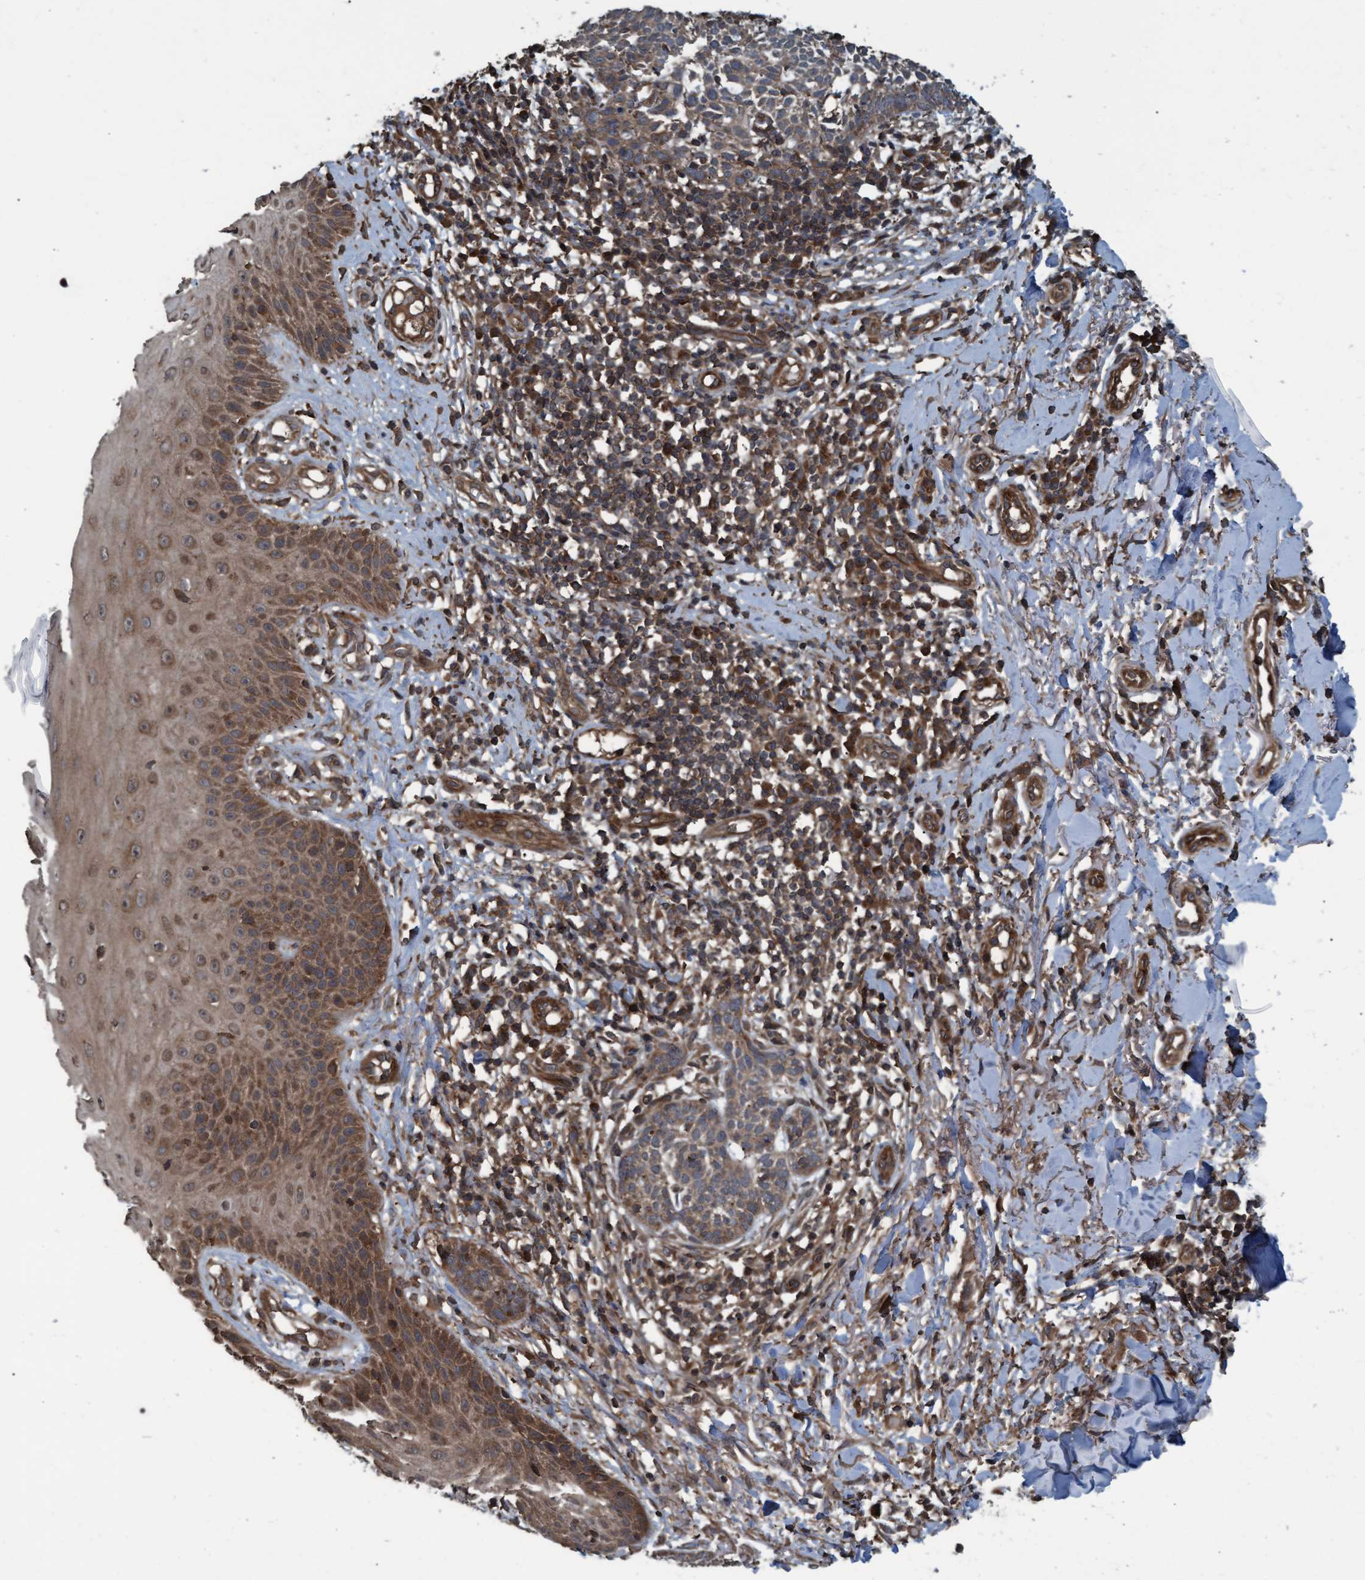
{"staining": {"intensity": "moderate", "quantity": ">75%", "location": "cytoplasmic/membranous"}, "tissue": "skin cancer", "cell_type": "Tumor cells", "image_type": "cancer", "snomed": [{"axis": "morphology", "description": "Normal tissue, NOS"}, {"axis": "morphology", "description": "Basal cell carcinoma"}, {"axis": "topography", "description": "Skin"}], "caption": "A brown stain shows moderate cytoplasmic/membranous staining of a protein in basal cell carcinoma (skin) tumor cells. (Brightfield microscopy of DAB IHC at high magnification).", "gene": "GGT6", "patient": {"sex": "male", "age": 67}}